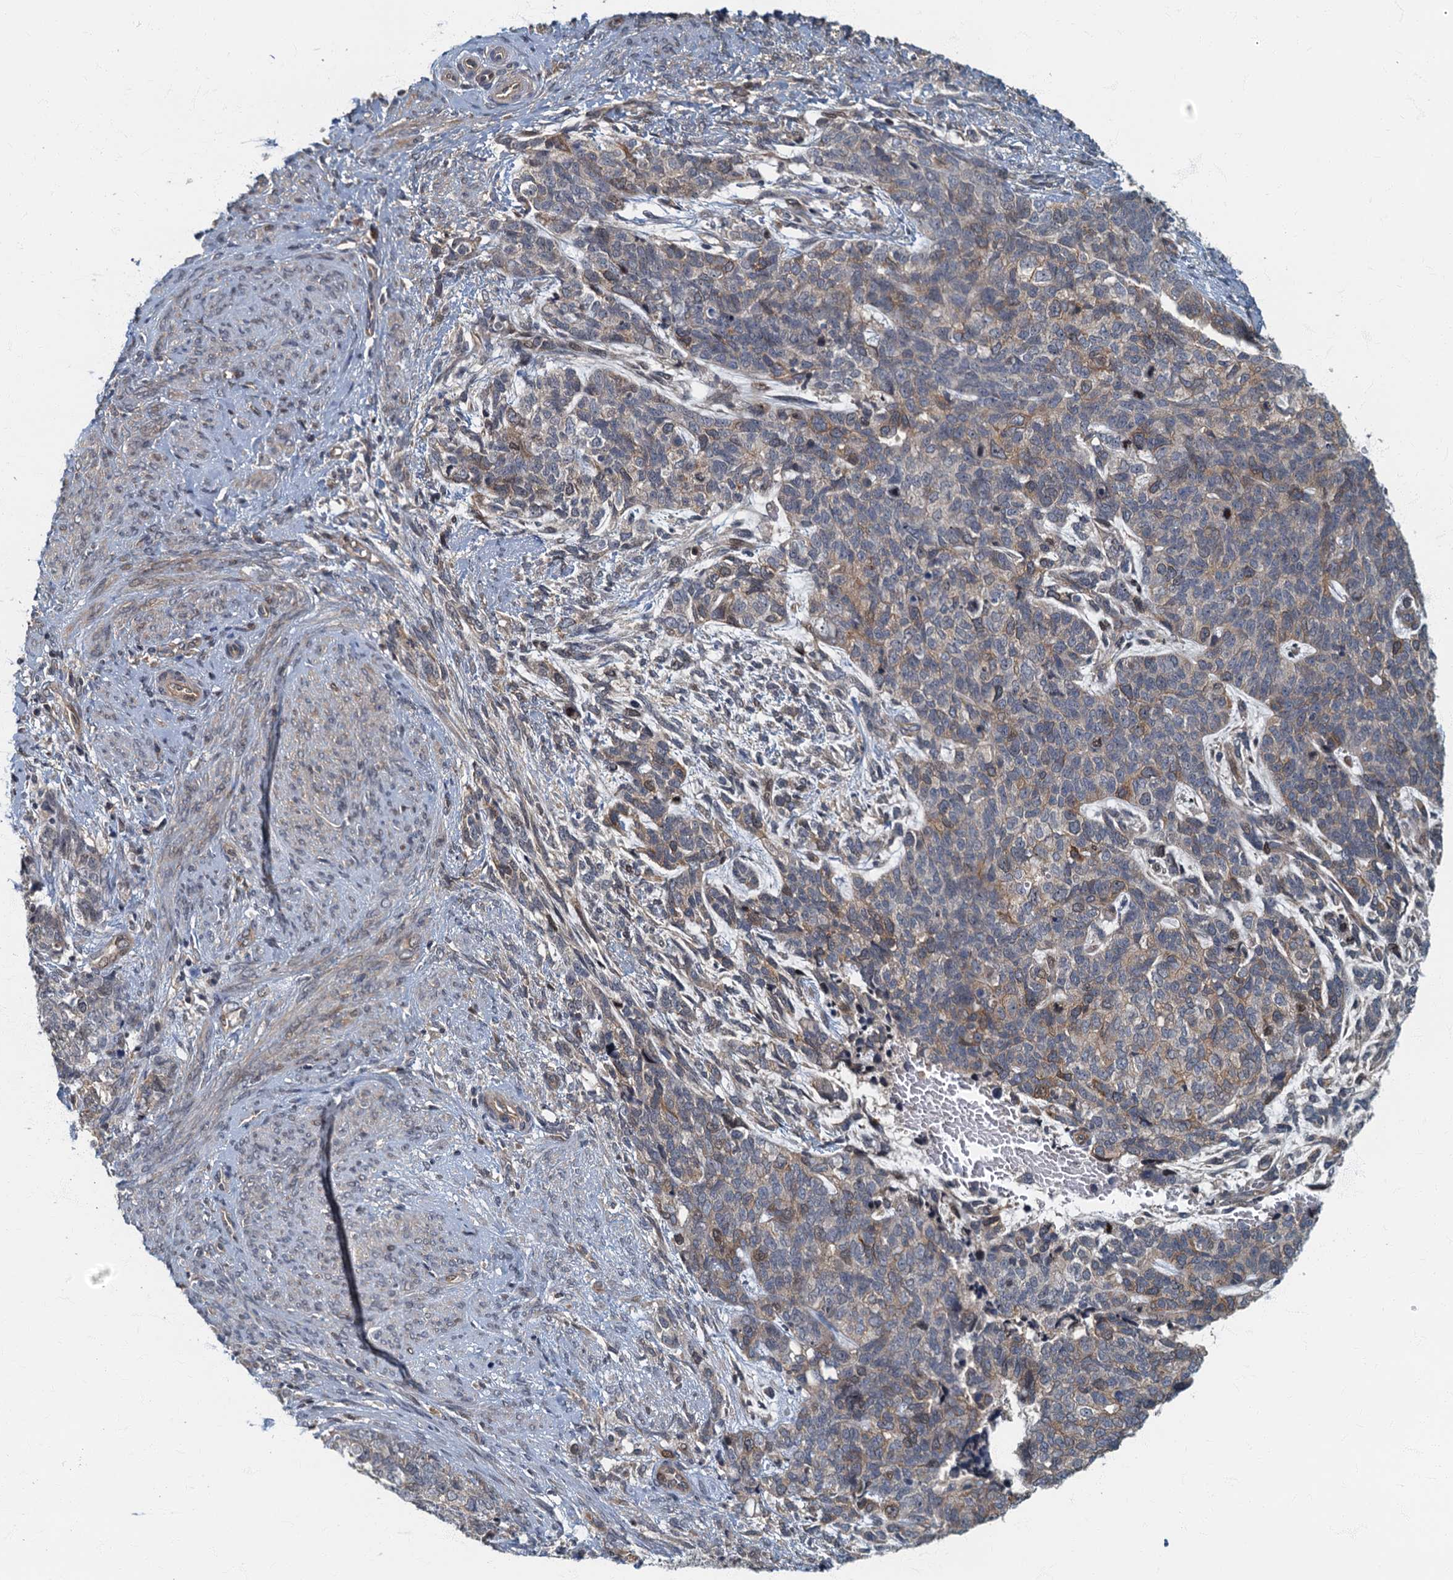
{"staining": {"intensity": "weak", "quantity": "<25%", "location": "cytoplasmic/membranous"}, "tissue": "cervical cancer", "cell_type": "Tumor cells", "image_type": "cancer", "snomed": [{"axis": "morphology", "description": "Squamous cell carcinoma, NOS"}, {"axis": "topography", "description": "Cervix"}], "caption": "Immunohistochemical staining of cervical cancer (squamous cell carcinoma) exhibits no significant expression in tumor cells.", "gene": "CKAP2L", "patient": {"sex": "female", "age": 63}}